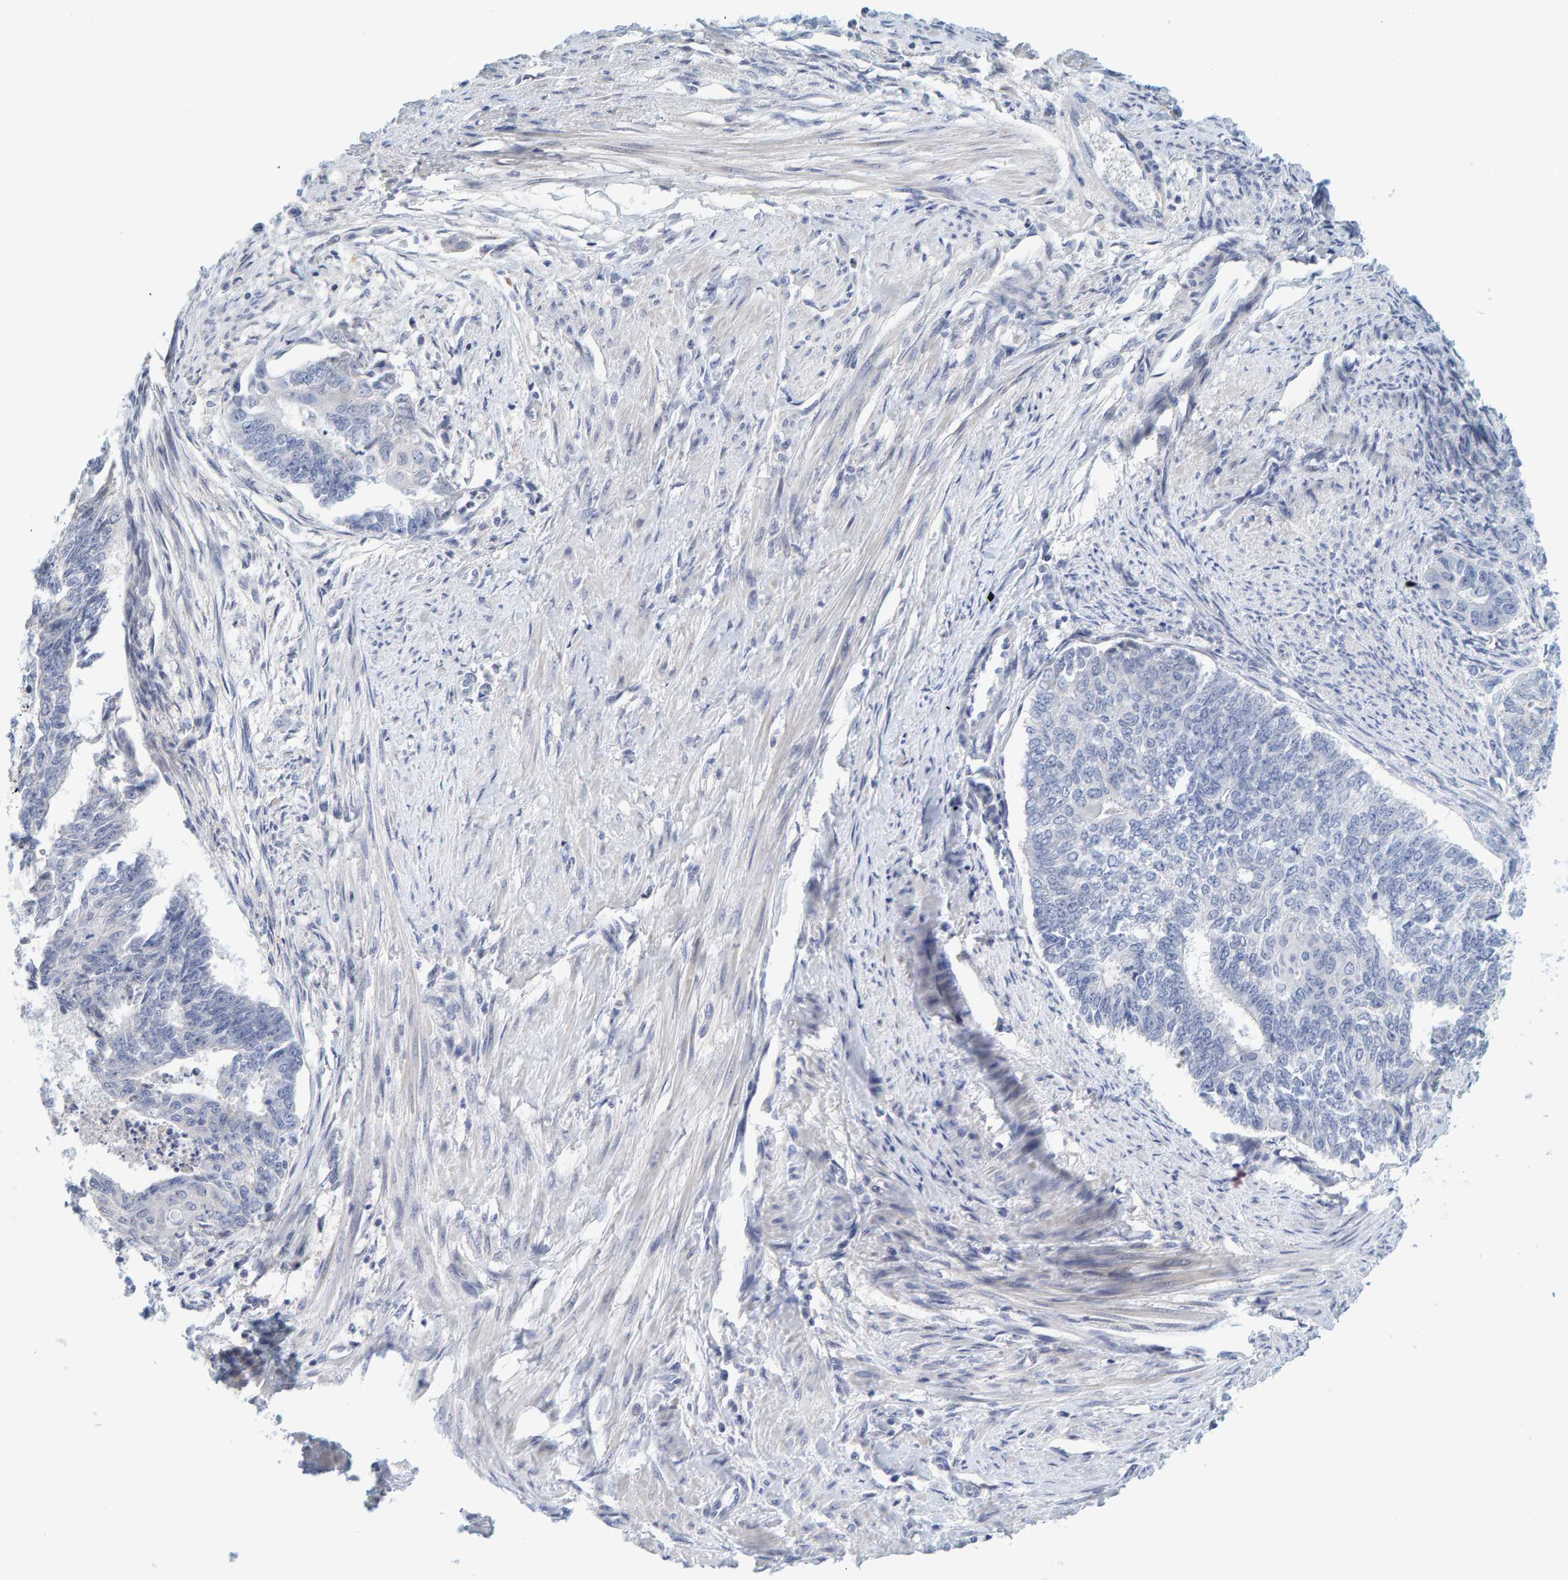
{"staining": {"intensity": "negative", "quantity": "none", "location": "none"}, "tissue": "endometrial cancer", "cell_type": "Tumor cells", "image_type": "cancer", "snomed": [{"axis": "morphology", "description": "Adenocarcinoma, NOS"}, {"axis": "topography", "description": "Endometrium"}], "caption": "This is an immunohistochemistry micrograph of human endometrial cancer. There is no staining in tumor cells.", "gene": "ZNF77", "patient": {"sex": "female", "age": 32}}